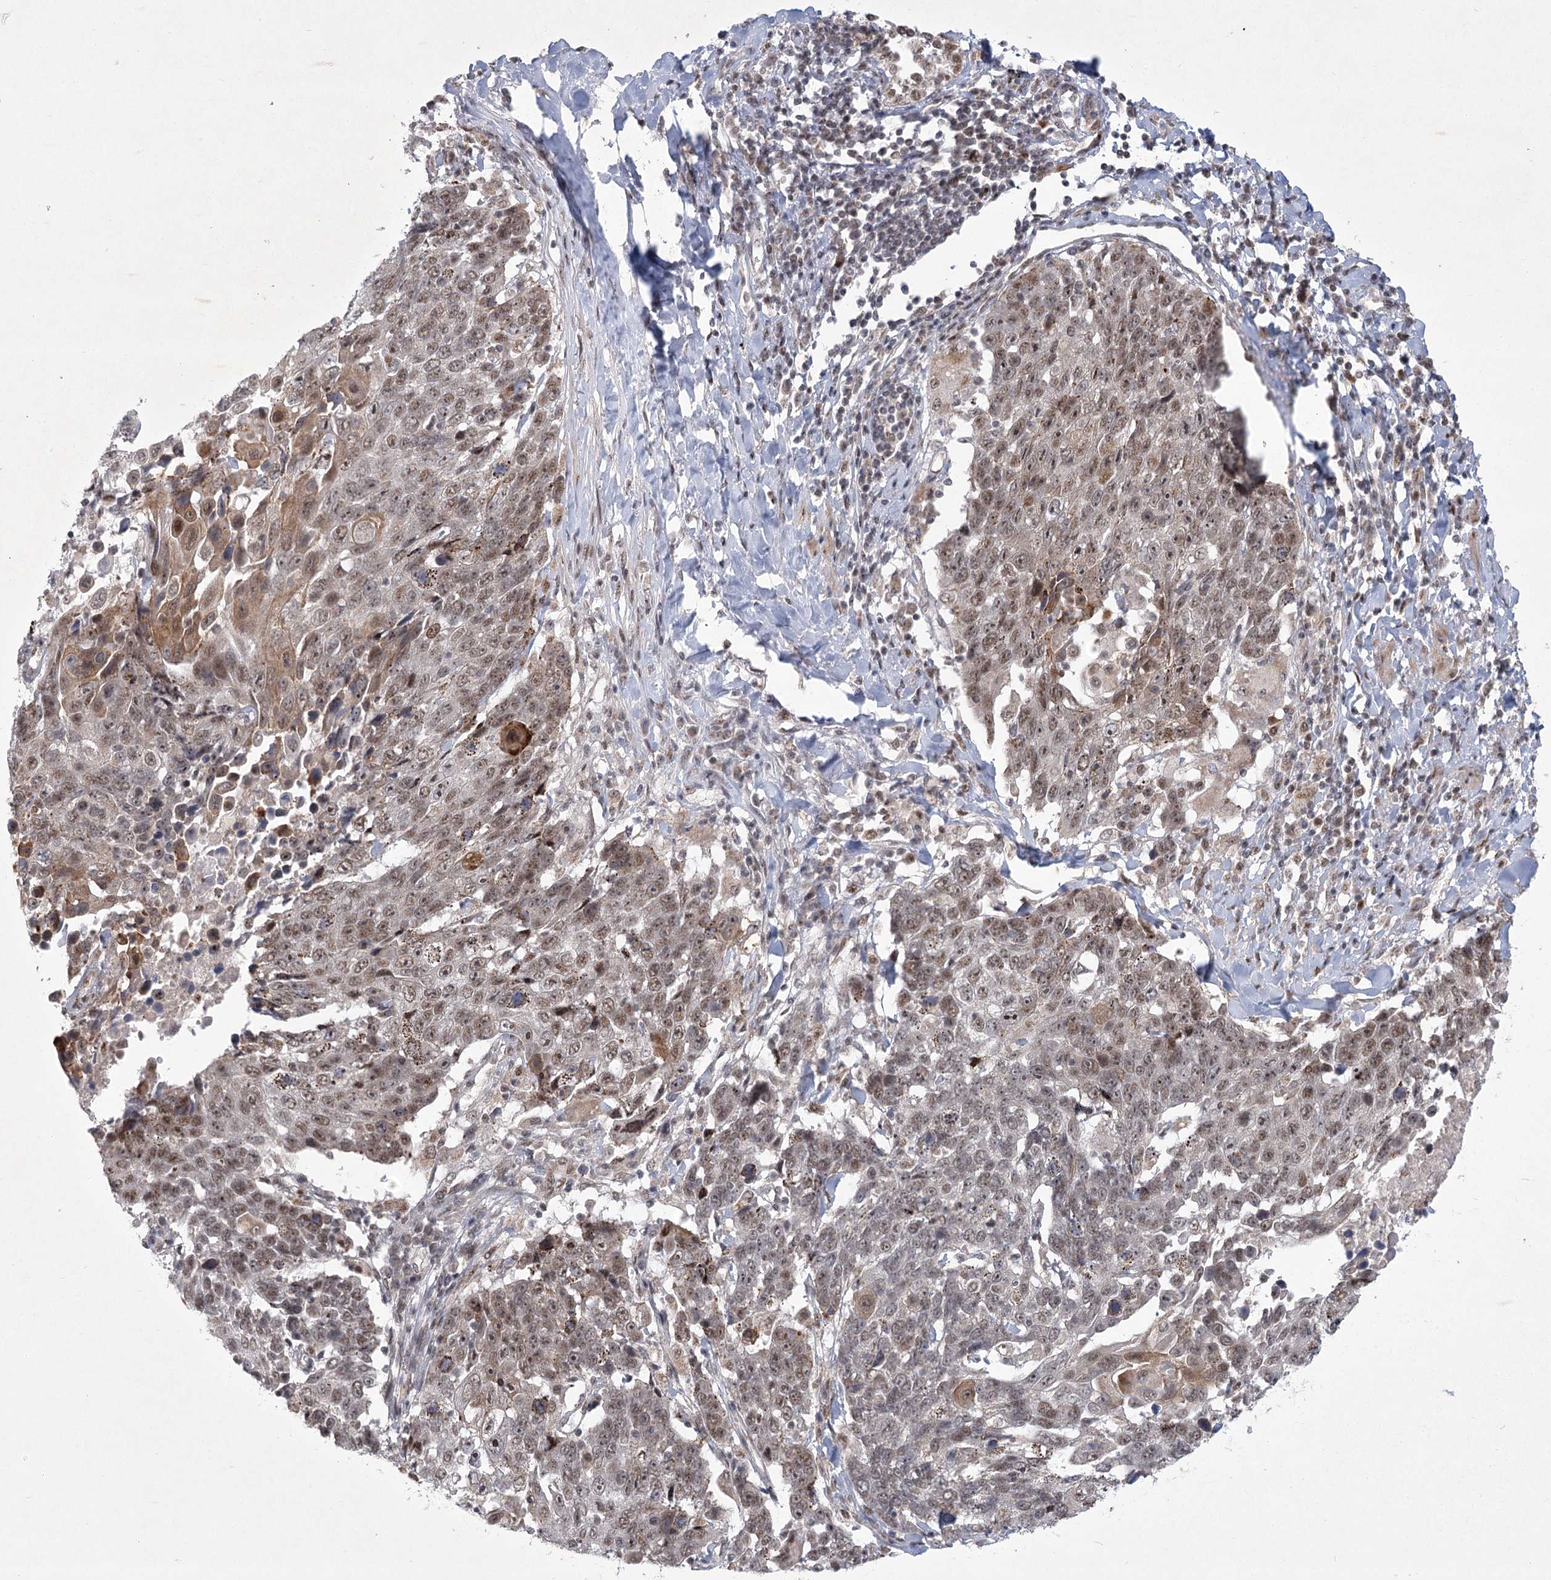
{"staining": {"intensity": "moderate", "quantity": ">75%", "location": "cytoplasmic/membranous,nuclear"}, "tissue": "lung cancer", "cell_type": "Tumor cells", "image_type": "cancer", "snomed": [{"axis": "morphology", "description": "Squamous cell carcinoma, NOS"}, {"axis": "topography", "description": "Lung"}], "caption": "Lung squamous cell carcinoma stained with immunohistochemistry demonstrates moderate cytoplasmic/membranous and nuclear positivity in about >75% of tumor cells.", "gene": "CIB4", "patient": {"sex": "male", "age": 66}}